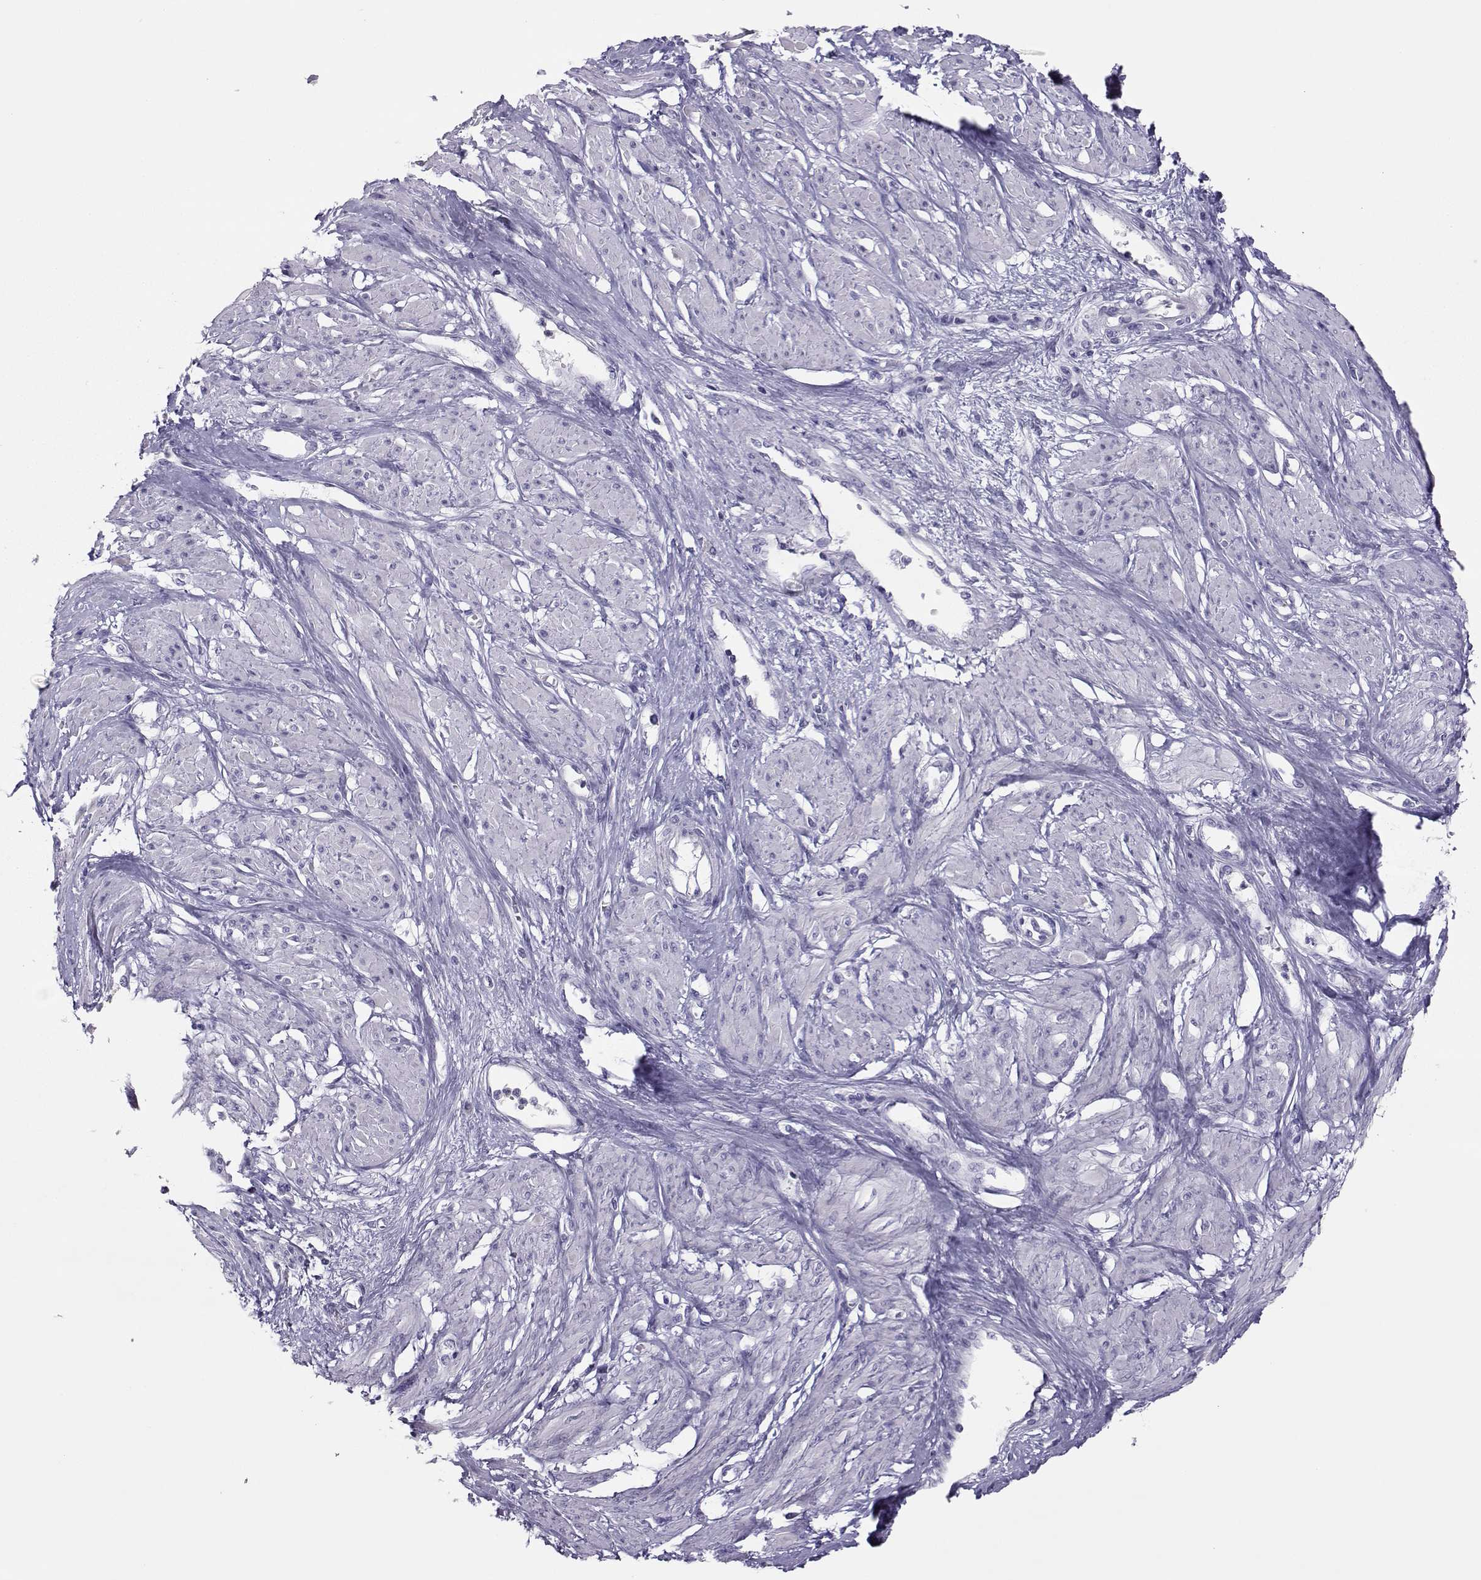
{"staining": {"intensity": "negative", "quantity": "none", "location": "none"}, "tissue": "smooth muscle", "cell_type": "Smooth muscle cells", "image_type": "normal", "snomed": [{"axis": "morphology", "description": "Normal tissue, NOS"}, {"axis": "topography", "description": "Smooth muscle"}, {"axis": "topography", "description": "Uterus"}], "caption": "IHC histopathology image of normal human smooth muscle stained for a protein (brown), which demonstrates no expression in smooth muscle cells. Brightfield microscopy of immunohistochemistry stained with DAB (3,3'-diaminobenzidine) (brown) and hematoxylin (blue), captured at high magnification.", "gene": "TRPM7", "patient": {"sex": "female", "age": 39}}